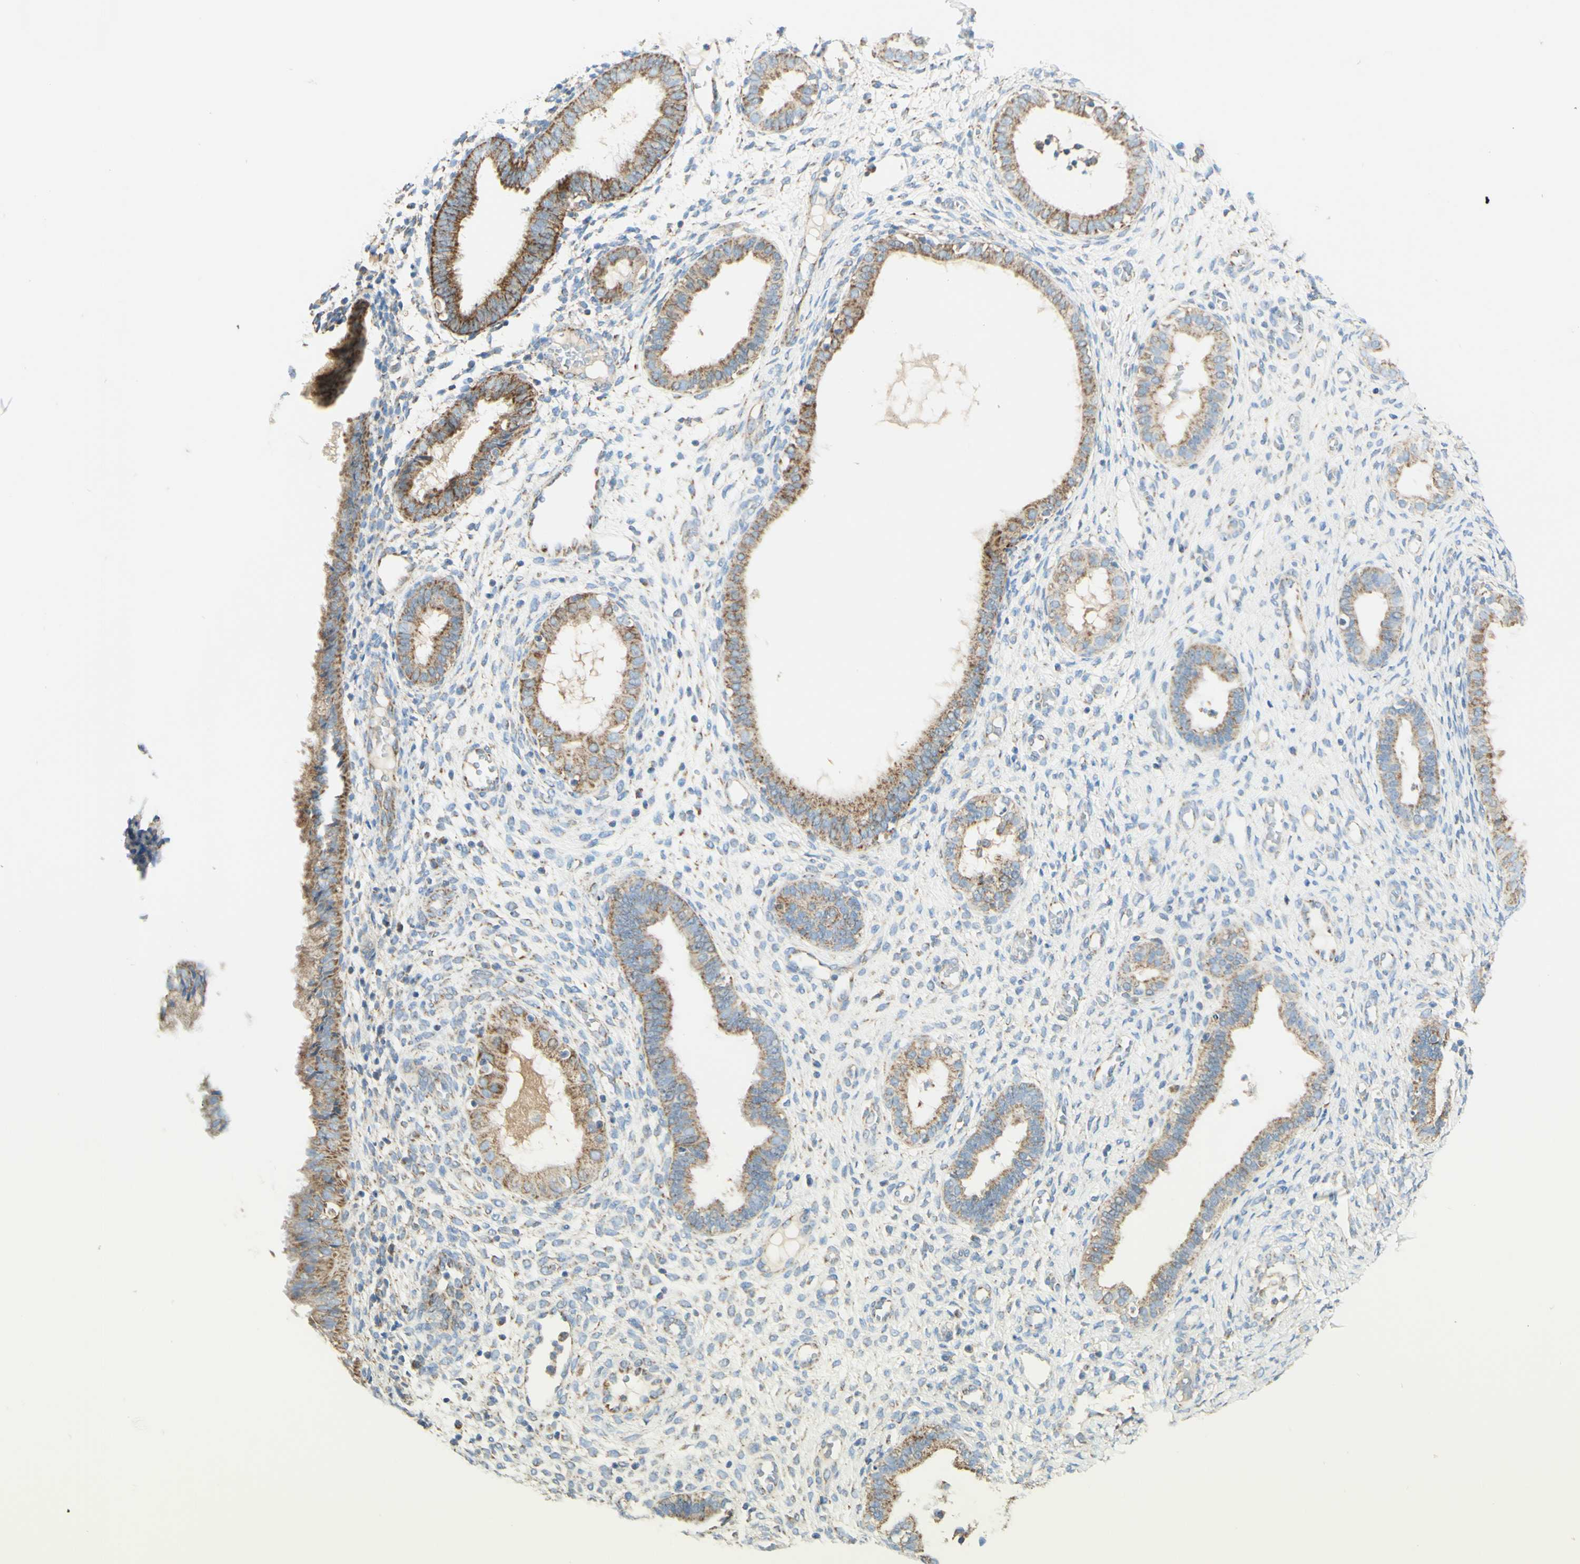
{"staining": {"intensity": "moderate", "quantity": "<25%", "location": "cytoplasmic/membranous"}, "tissue": "endometrium", "cell_type": "Cells in endometrial stroma", "image_type": "normal", "snomed": [{"axis": "morphology", "description": "Normal tissue, NOS"}, {"axis": "topography", "description": "Endometrium"}], "caption": "Immunohistochemistry (IHC) image of benign endometrium: endometrium stained using immunohistochemistry demonstrates low levels of moderate protein expression localized specifically in the cytoplasmic/membranous of cells in endometrial stroma, appearing as a cytoplasmic/membranous brown color.", "gene": "ARMC10", "patient": {"sex": "female", "age": 61}}